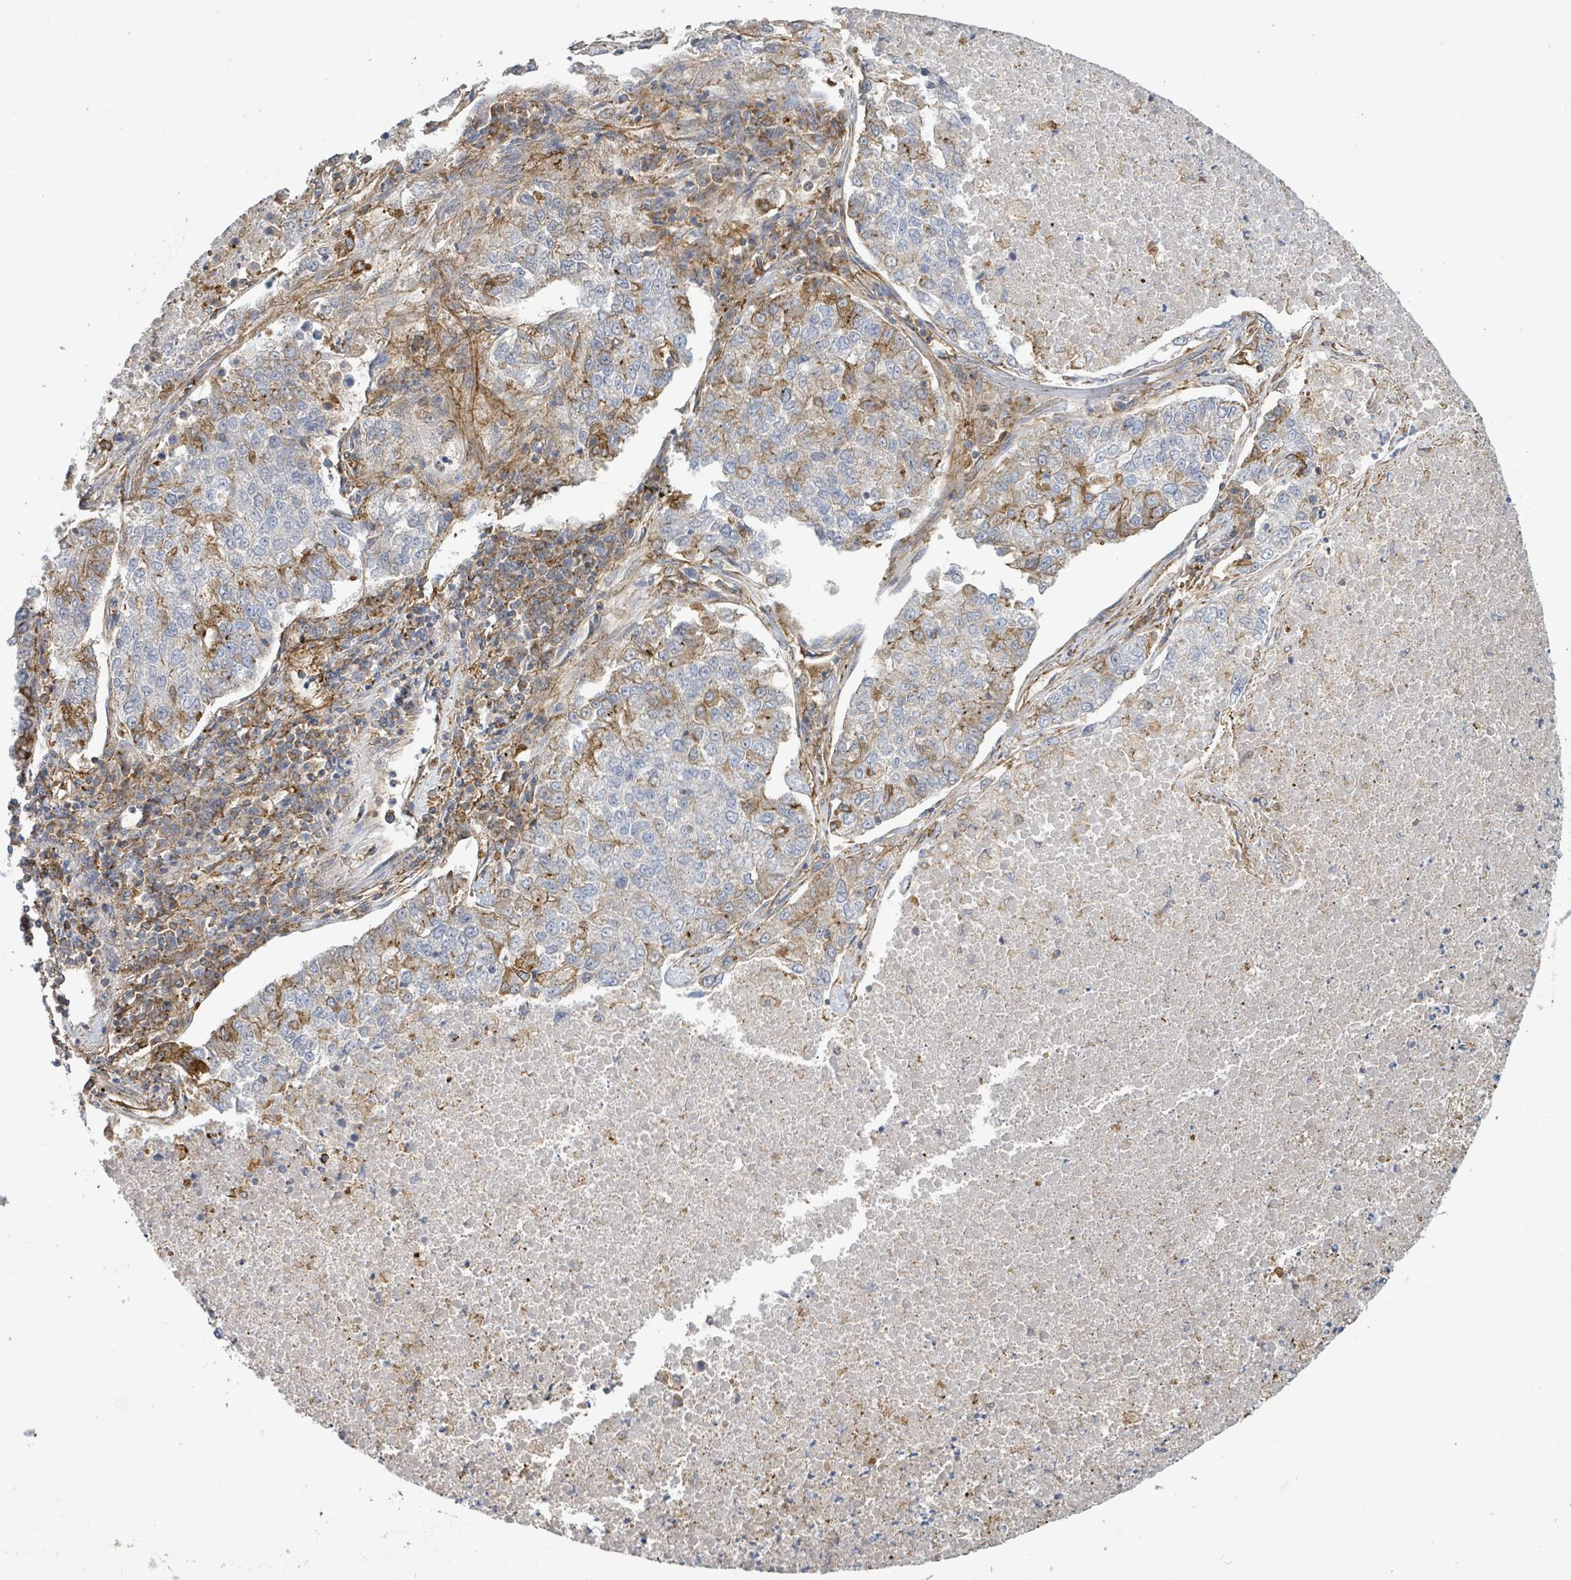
{"staining": {"intensity": "moderate", "quantity": "<25%", "location": "cytoplasmic/membranous"}, "tissue": "lung cancer", "cell_type": "Tumor cells", "image_type": "cancer", "snomed": [{"axis": "morphology", "description": "Adenocarcinoma, NOS"}, {"axis": "topography", "description": "Lung"}], "caption": "Lung cancer stained with DAB IHC displays low levels of moderate cytoplasmic/membranous staining in about <25% of tumor cells. Ihc stains the protein of interest in brown and the nuclei are stained blue.", "gene": "EGFL7", "patient": {"sex": "male", "age": 49}}